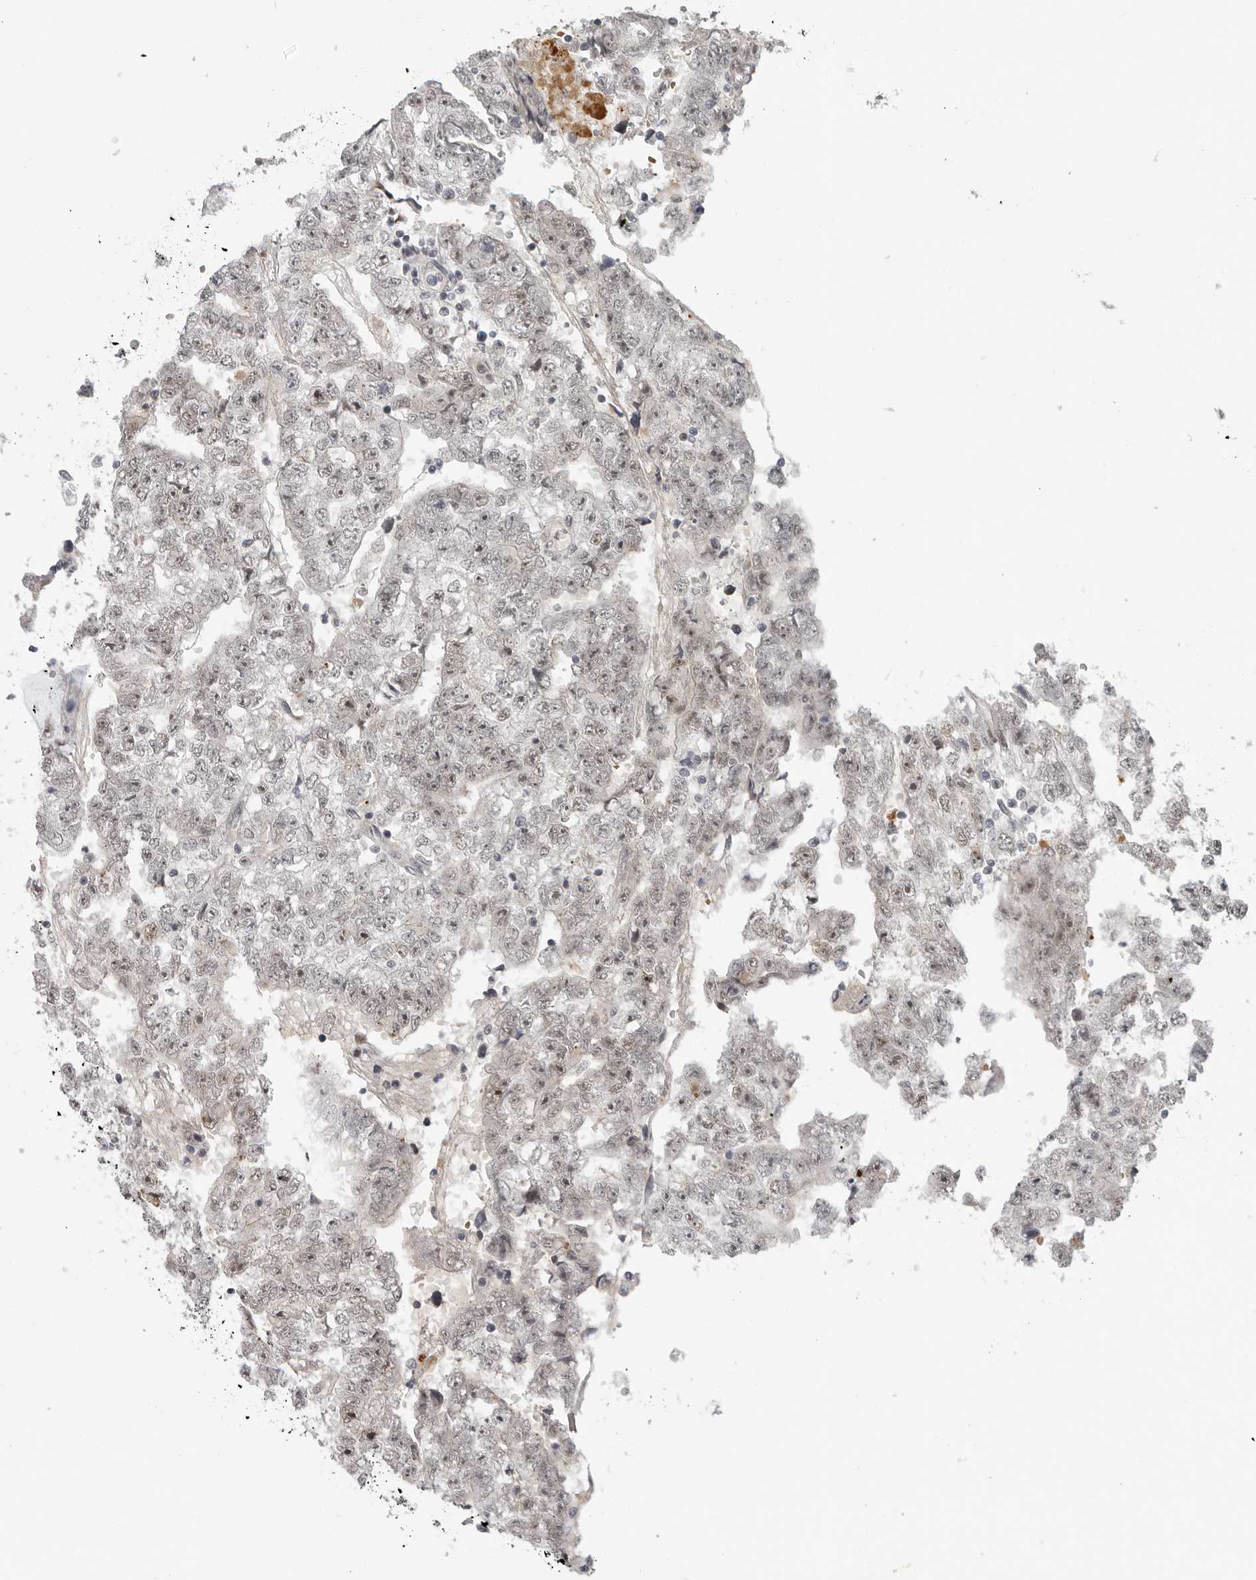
{"staining": {"intensity": "weak", "quantity": ">75%", "location": "nuclear"}, "tissue": "testis cancer", "cell_type": "Tumor cells", "image_type": "cancer", "snomed": [{"axis": "morphology", "description": "Carcinoma, Embryonal, NOS"}, {"axis": "topography", "description": "Testis"}], "caption": "A histopathology image of testis embryonal carcinoma stained for a protein exhibits weak nuclear brown staining in tumor cells.", "gene": "ALPK2", "patient": {"sex": "male", "age": 25}}